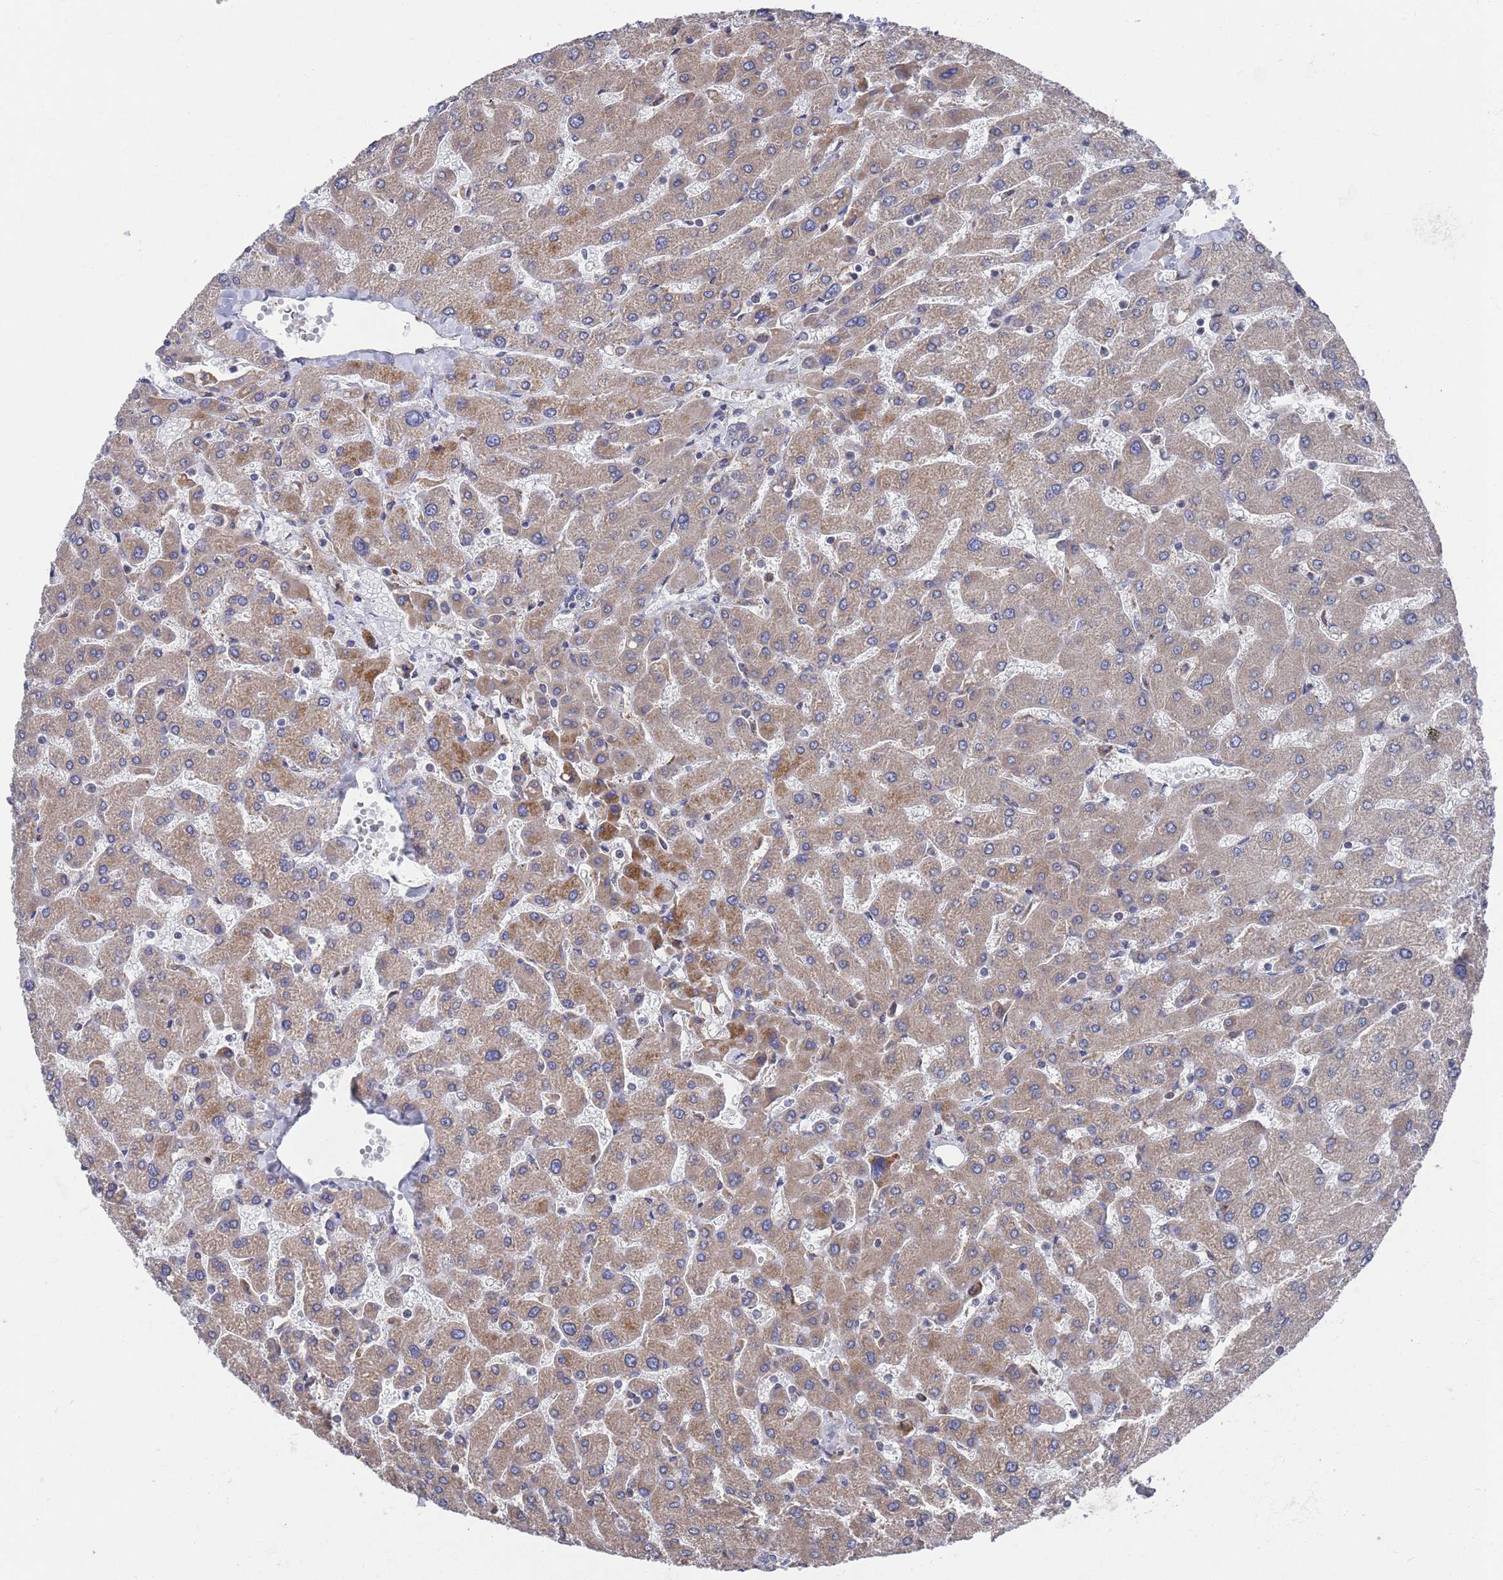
{"staining": {"intensity": "negative", "quantity": "none", "location": "none"}, "tissue": "liver", "cell_type": "Cholangiocytes", "image_type": "normal", "snomed": [{"axis": "morphology", "description": "Normal tissue, NOS"}, {"axis": "topography", "description": "Liver"}], "caption": "This is an IHC photomicrograph of unremarkable human liver. There is no positivity in cholangiocytes.", "gene": "GID8", "patient": {"sex": "male", "age": 55}}